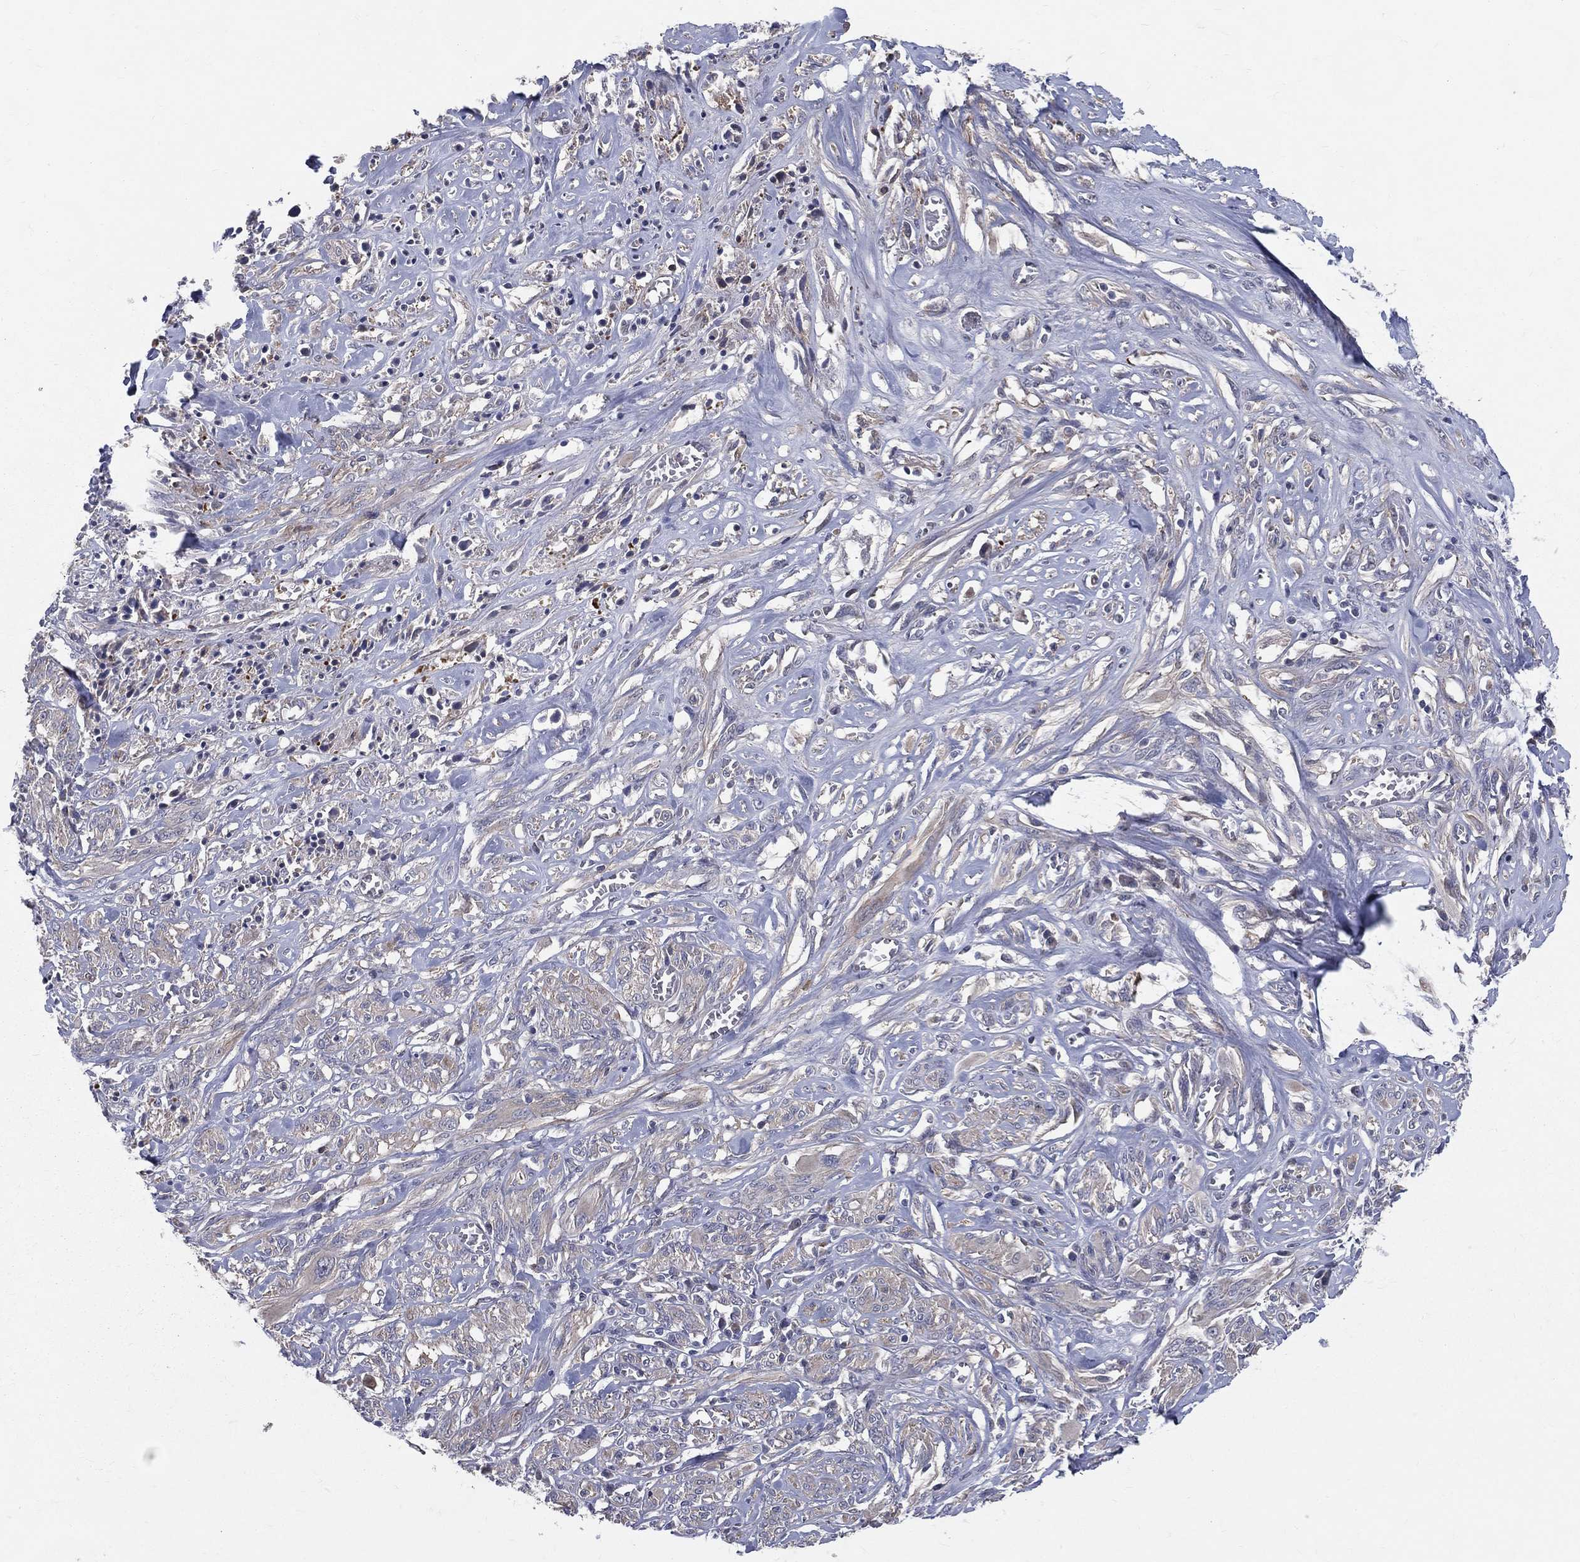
{"staining": {"intensity": "negative", "quantity": "none", "location": "none"}, "tissue": "melanoma", "cell_type": "Tumor cells", "image_type": "cancer", "snomed": [{"axis": "morphology", "description": "Malignant melanoma, NOS"}, {"axis": "topography", "description": "Skin"}], "caption": "High magnification brightfield microscopy of melanoma stained with DAB (3,3'-diaminobenzidine) (brown) and counterstained with hematoxylin (blue): tumor cells show no significant positivity.", "gene": "POMZP3", "patient": {"sex": "female", "age": 91}}